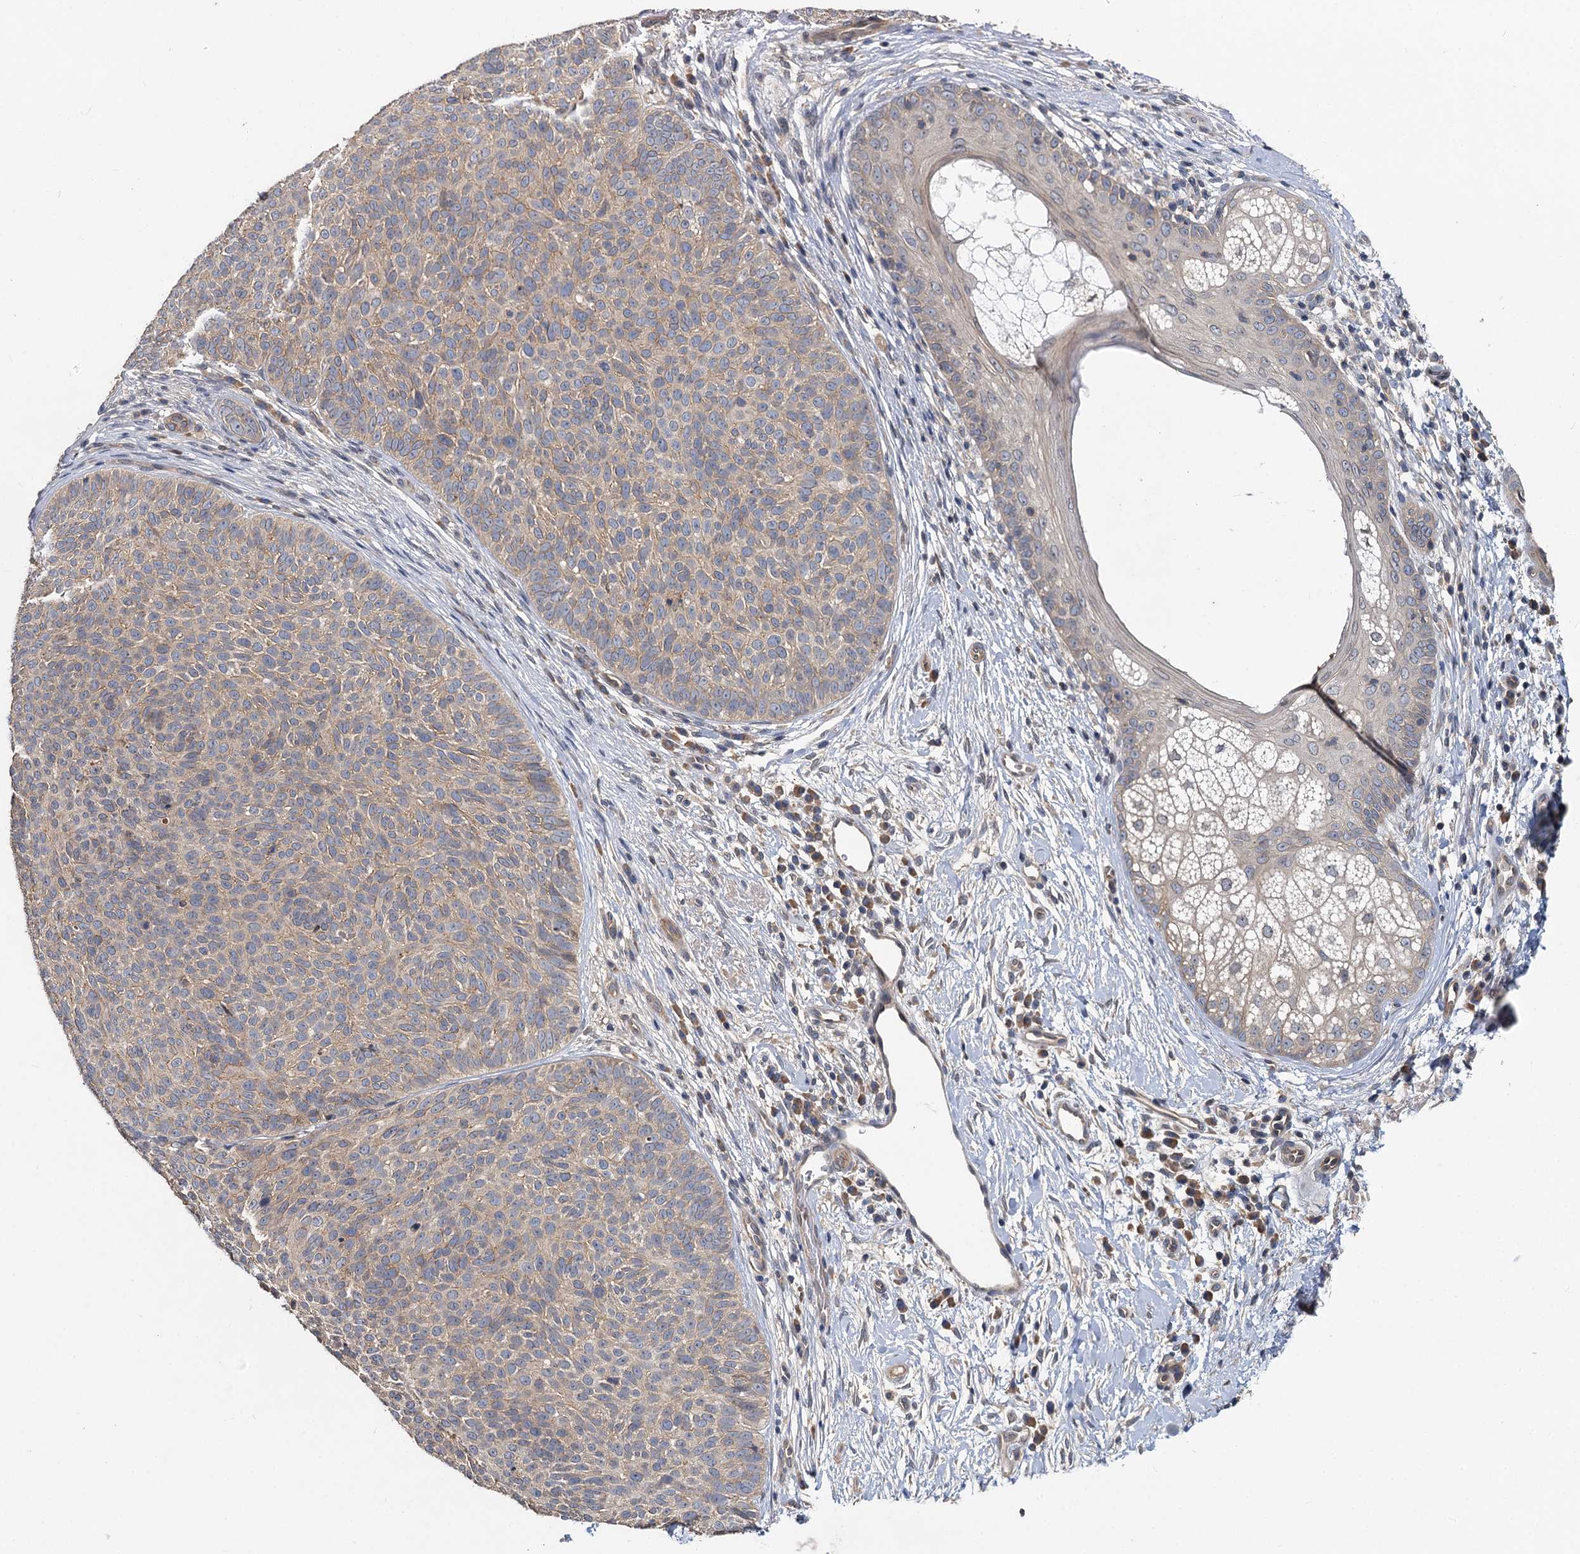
{"staining": {"intensity": "weak", "quantity": ">75%", "location": "cytoplasmic/membranous"}, "tissue": "skin cancer", "cell_type": "Tumor cells", "image_type": "cancer", "snomed": [{"axis": "morphology", "description": "Basal cell carcinoma"}, {"axis": "topography", "description": "Skin"}], "caption": "Human skin cancer (basal cell carcinoma) stained with a brown dye shows weak cytoplasmic/membranous positive staining in about >75% of tumor cells.", "gene": "ZNF324", "patient": {"sex": "male", "age": 85}}